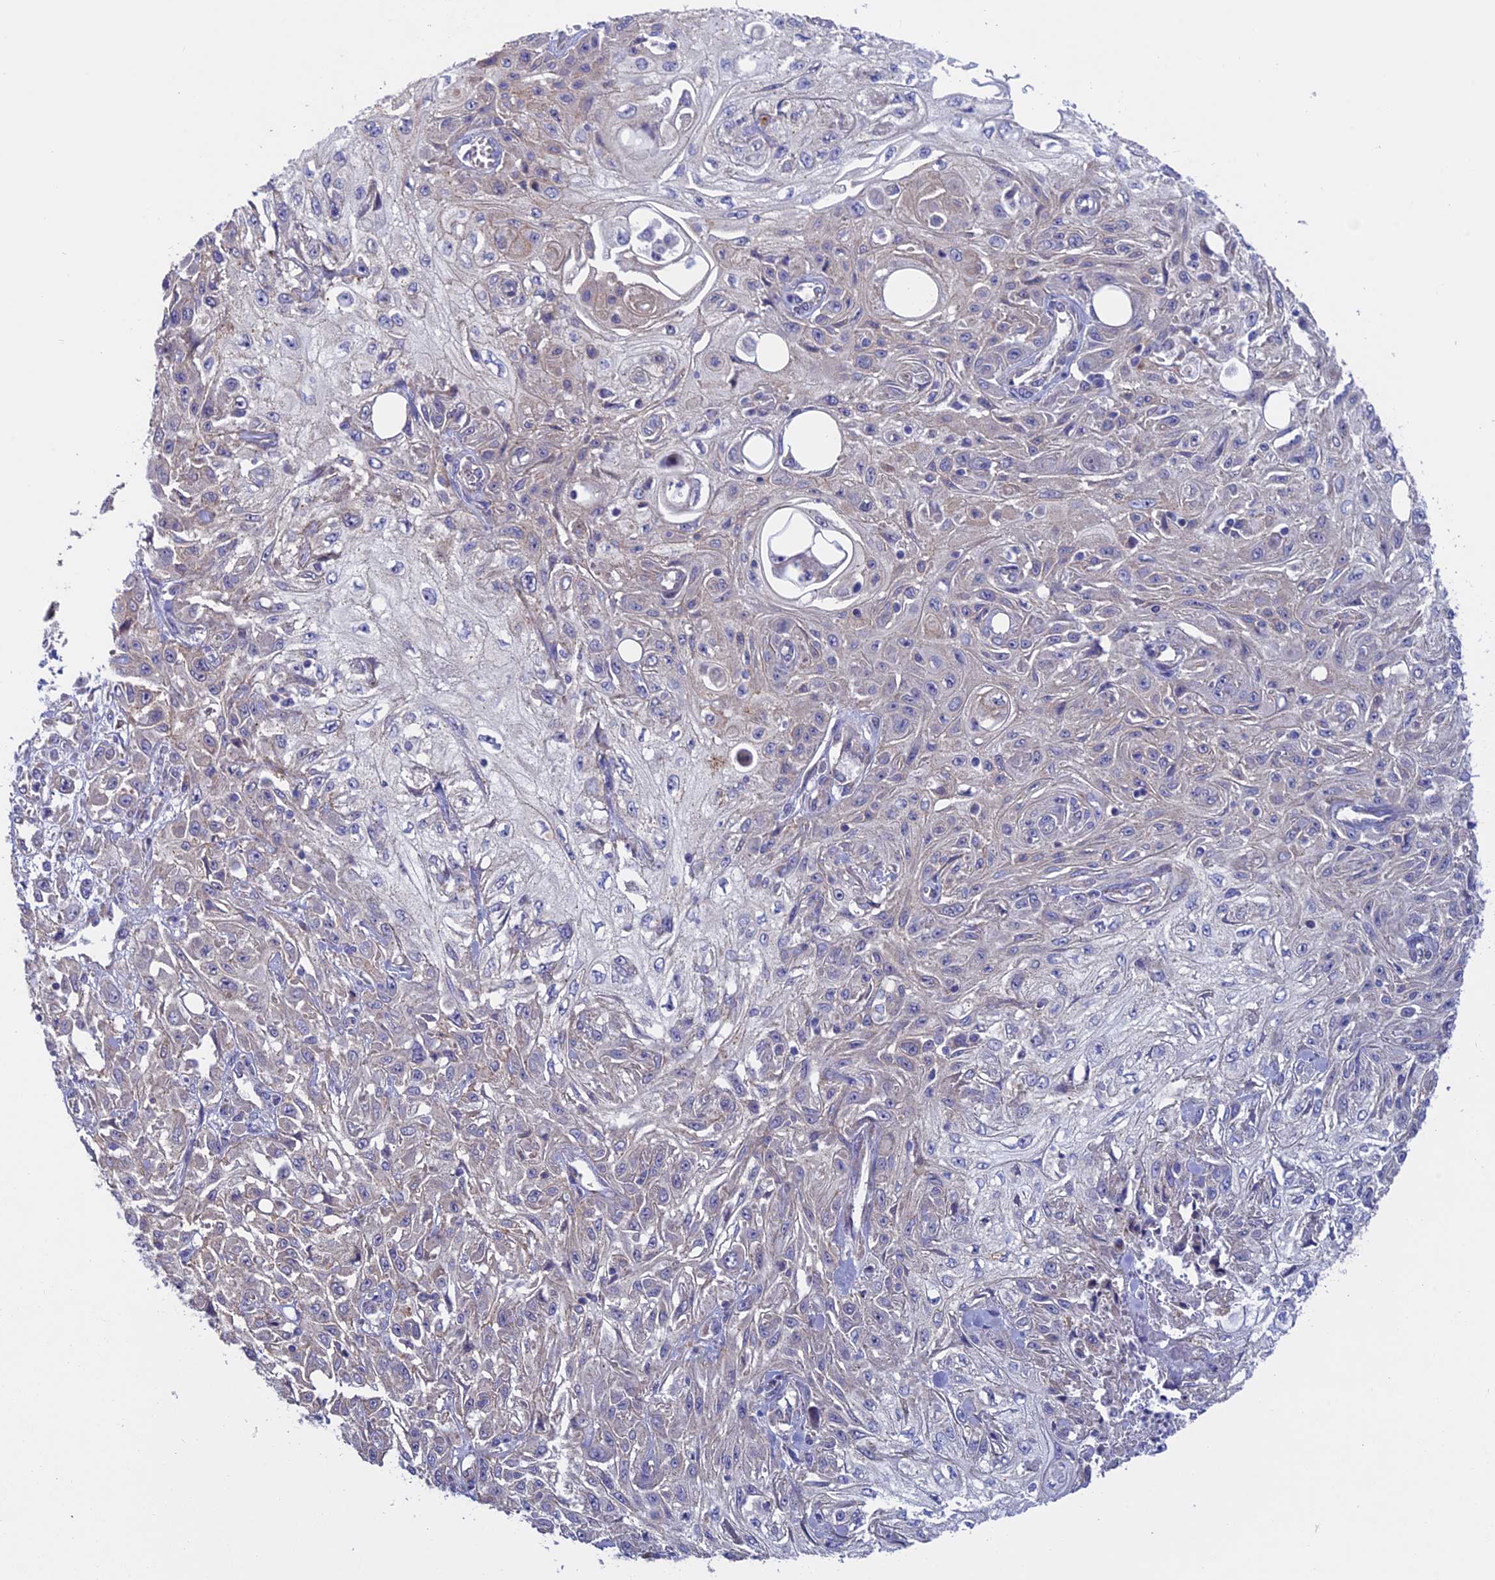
{"staining": {"intensity": "negative", "quantity": "none", "location": "none"}, "tissue": "skin cancer", "cell_type": "Tumor cells", "image_type": "cancer", "snomed": [{"axis": "morphology", "description": "Squamous cell carcinoma, NOS"}, {"axis": "morphology", "description": "Squamous cell carcinoma, metastatic, NOS"}, {"axis": "topography", "description": "Skin"}, {"axis": "topography", "description": "Lymph node"}], "caption": "Skin cancer (metastatic squamous cell carcinoma) was stained to show a protein in brown. There is no significant positivity in tumor cells. (Stains: DAB immunohistochemistry with hematoxylin counter stain, Microscopy: brightfield microscopy at high magnification).", "gene": "ETFDH", "patient": {"sex": "male", "age": 75}}